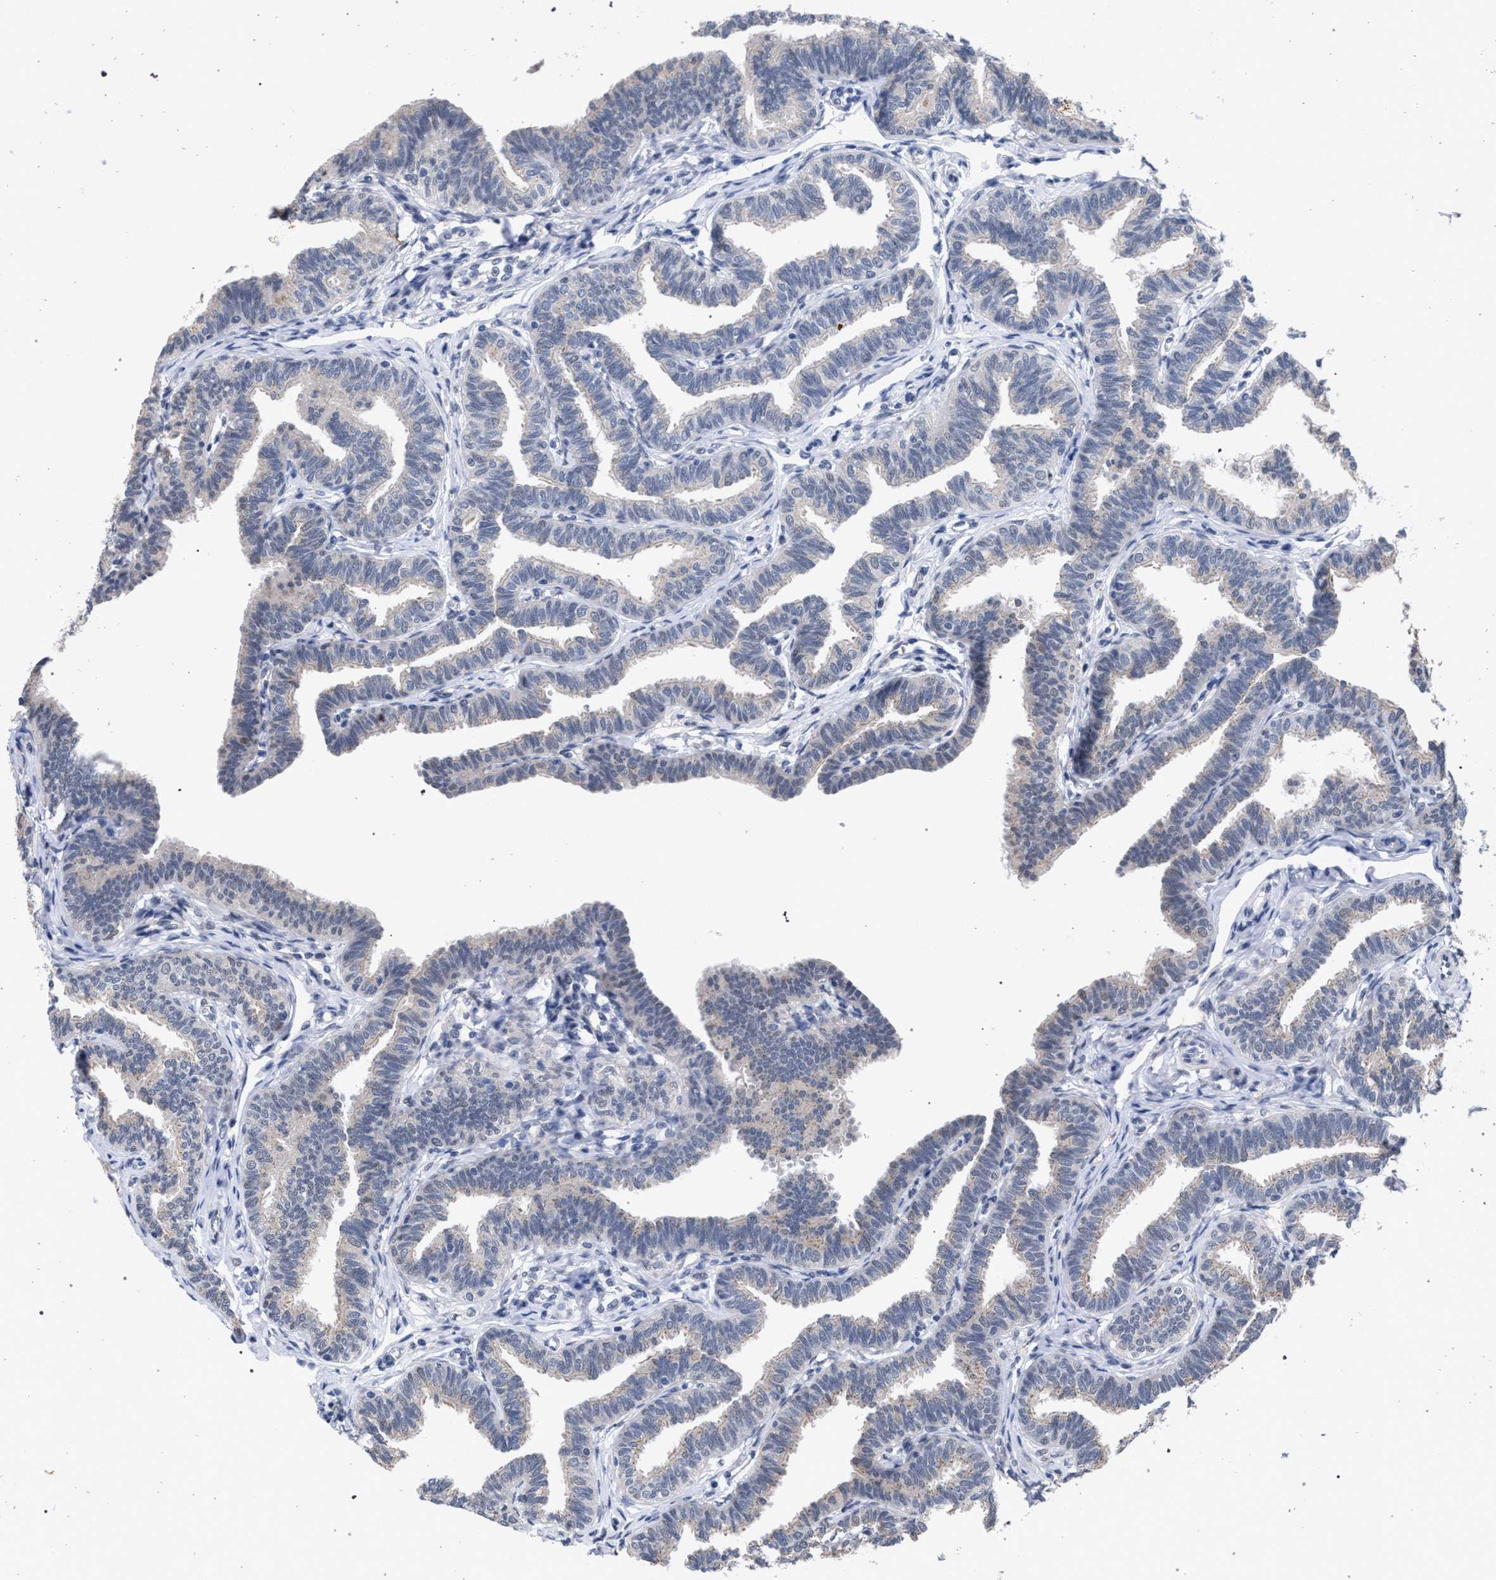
{"staining": {"intensity": "weak", "quantity": "<25%", "location": "cytoplasmic/membranous"}, "tissue": "fallopian tube", "cell_type": "Glandular cells", "image_type": "normal", "snomed": [{"axis": "morphology", "description": "Normal tissue, NOS"}, {"axis": "topography", "description": "Fallopian tube"}, {"axis": "topography", "description": "Ovary"}], "caption": "Human fallopian tube stained for a protein using immunohistochemistry (IHC) demonstrates no expression in glandular cells.", "gene": "GOLGA2", "patient": {"sex": "female", "age": 23}}